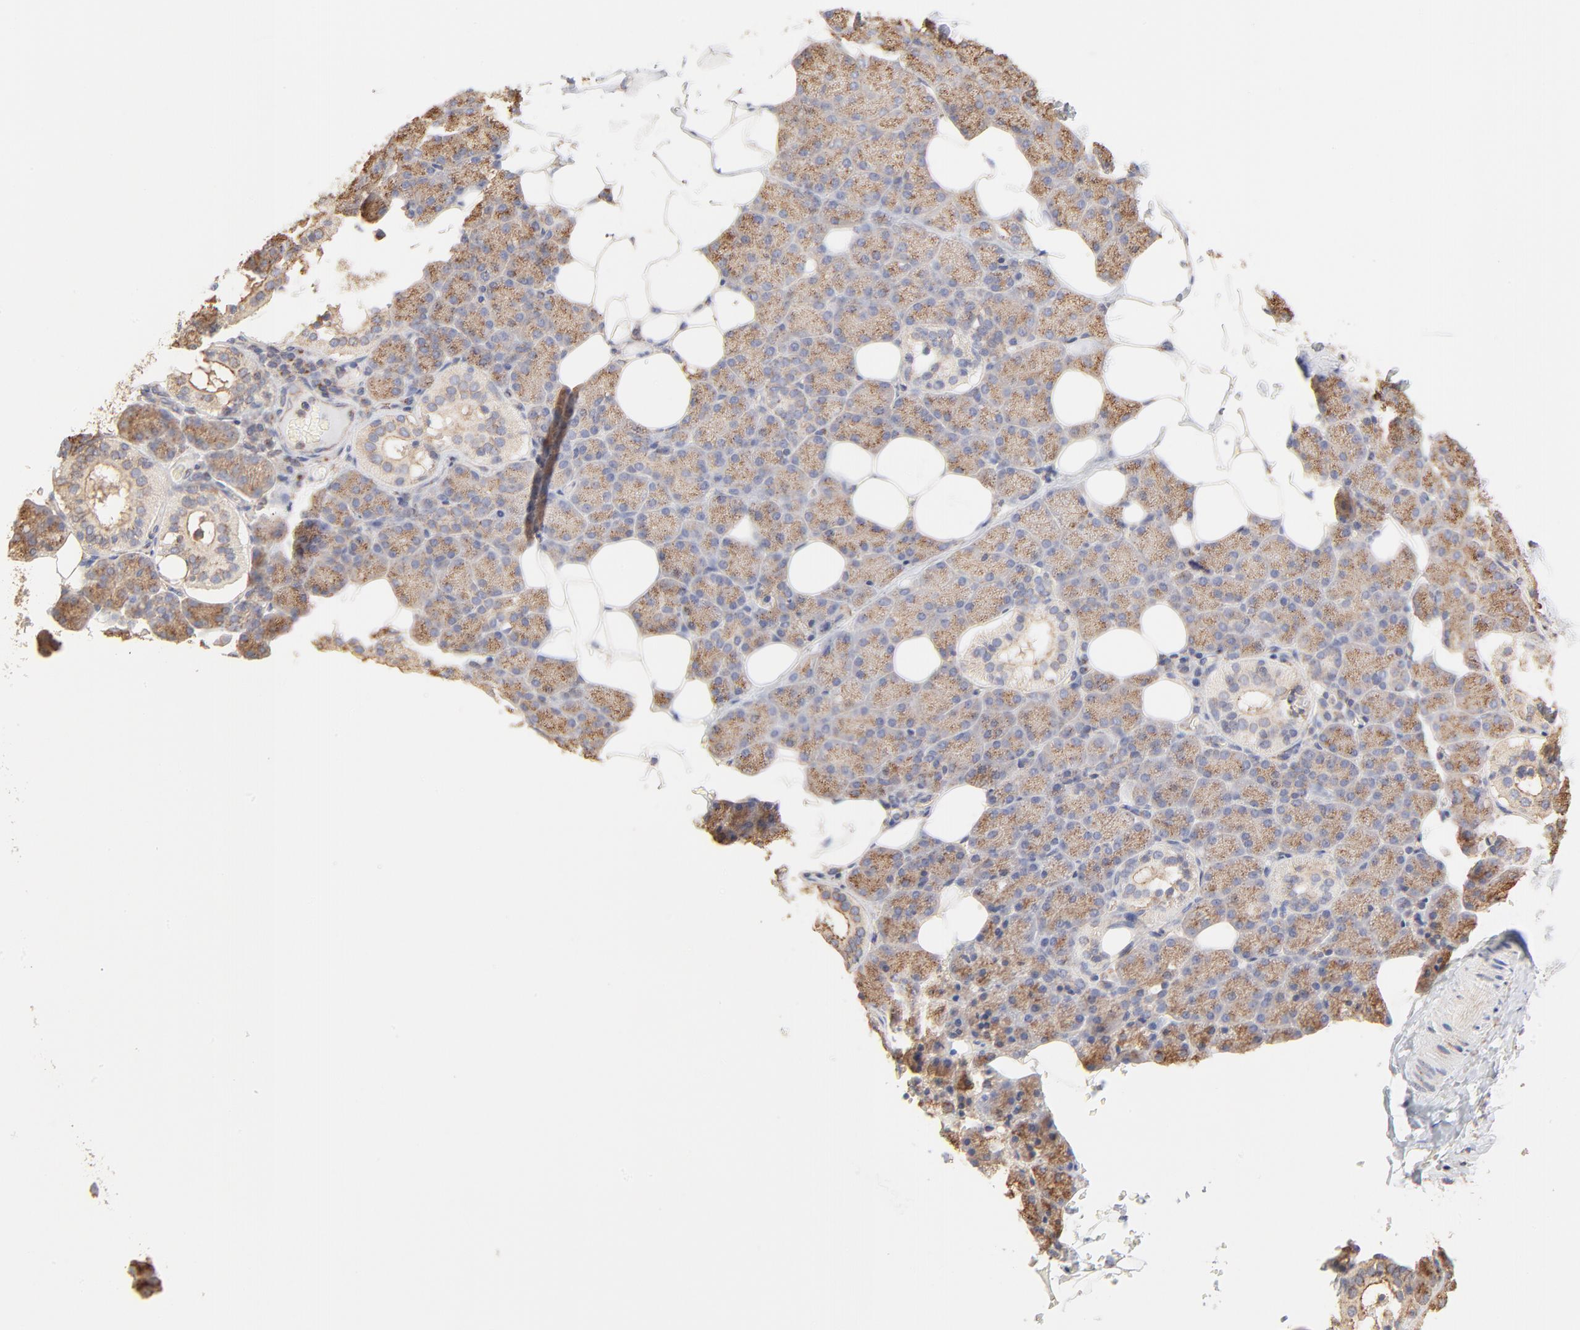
{"staining": {"intensity": "moderate", "quantity": ">75%", "location": "cytoplasmic/membranous"}, "tissue": "salivary gland", "cell_type": "Glandular cells", "image_type": "normal", "snomed": [{"axis": "morphology", "description": "Normal tissue, NOS"}, {"axis": "topography", "description": "Lymph node"}, {"axis": "topography", "description": "Salivary gland"}], "caption": "There is medium levels of moderate cytoplasmic/membranous positivity in glandular cells of benign salivary gland, as demonstrated by immunohistochemical staining (brown color).", "gene": "CLTB", "patient": {"sex": "male", "age": 8}}